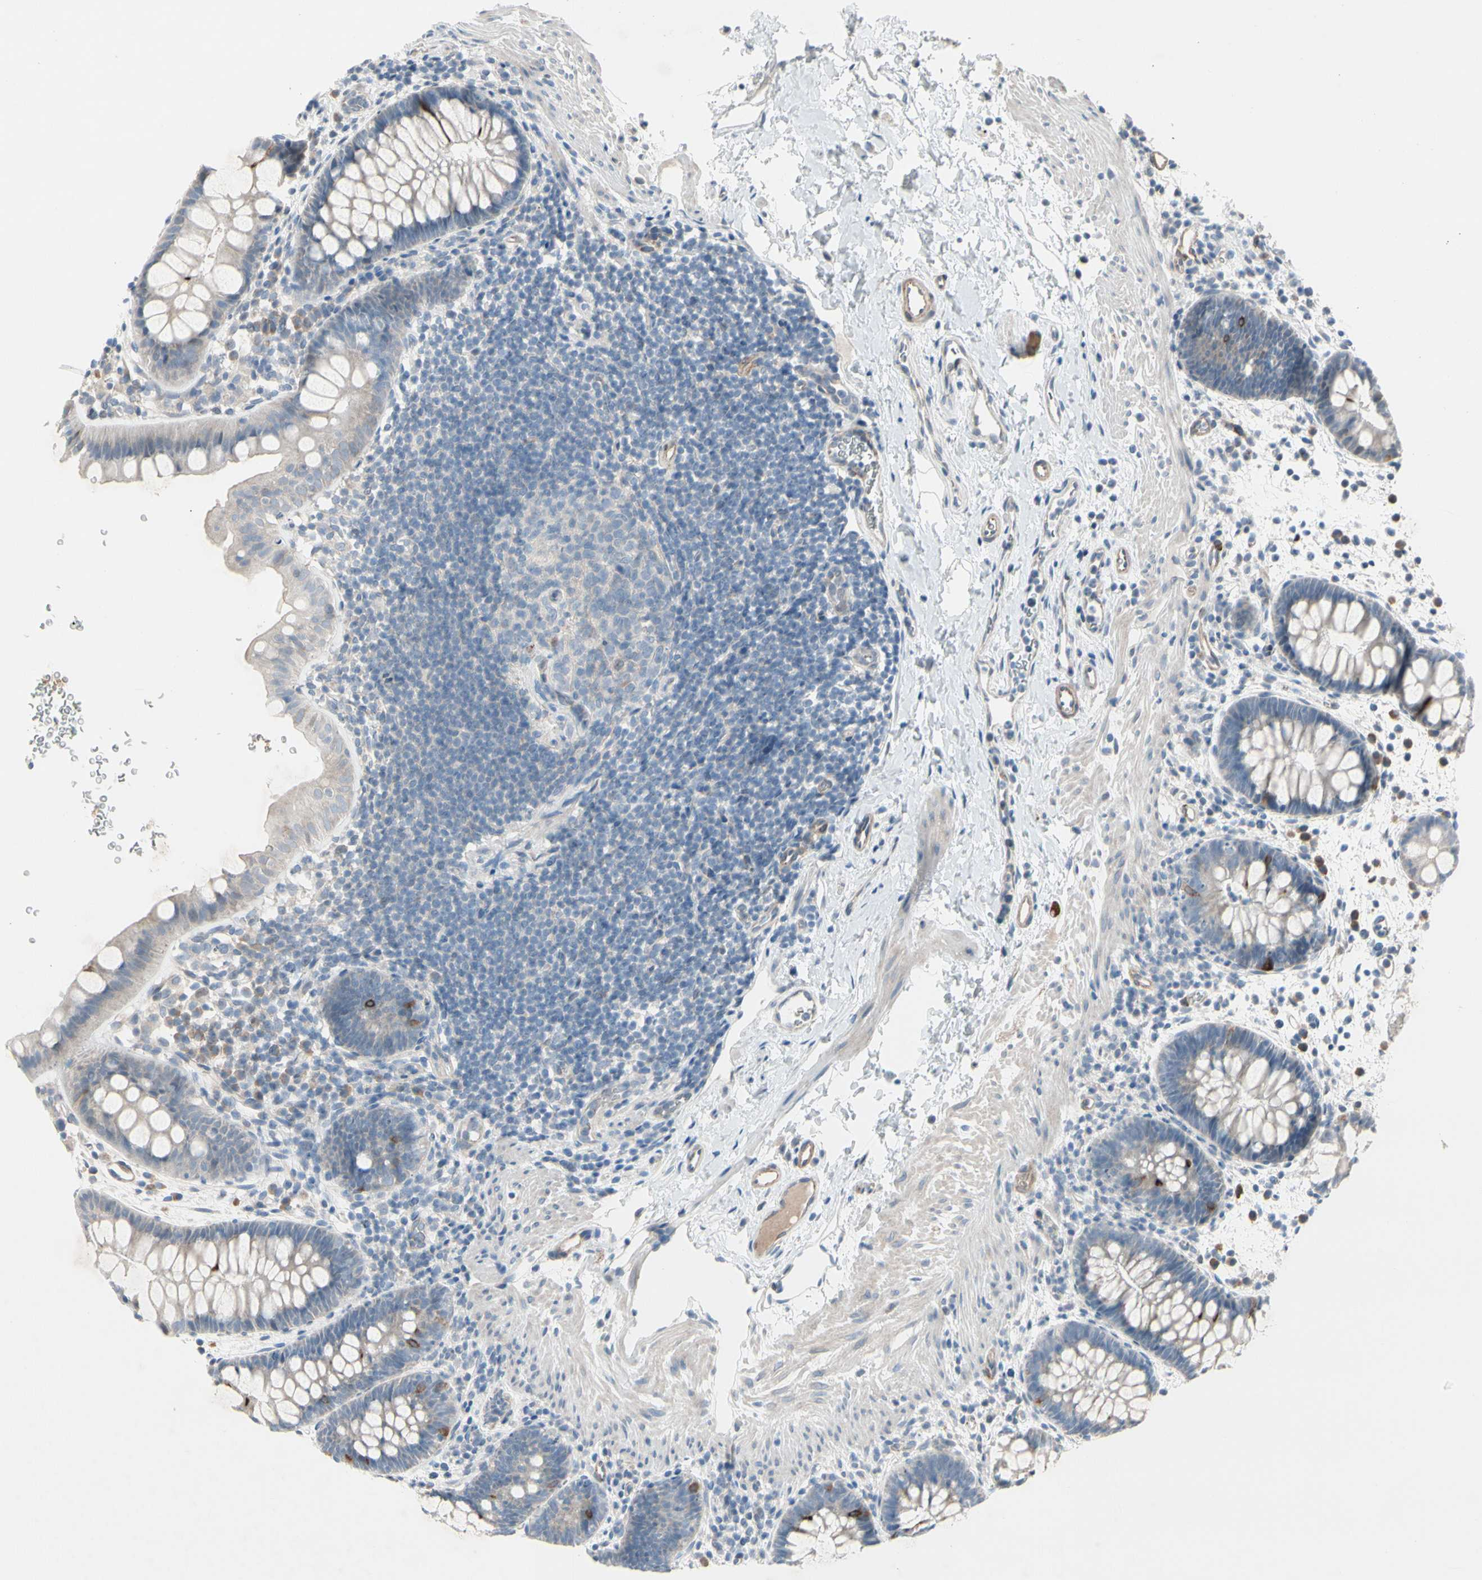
{"staining": {"intensity": "negative", "quantity": "none", "location": "none"}, "tissue": "rectum", "cell_type": "Glandular cells", "image_type": "normal", "snomed": [{"axis": "morphology", "description": "Normal tissue, NOS"}, {"axis": "topography", "description": "Rectum"}], "caption": "A micrograph of rectum stained for a protein displays no brown staining in glandular cells. (DAB (3,3'-diaminobenzidine) immunohistochemistry (IHC) with hematoxylin counter stain).", "gene": "MAP2", "patient": {"sex": "female", "age": 24}}